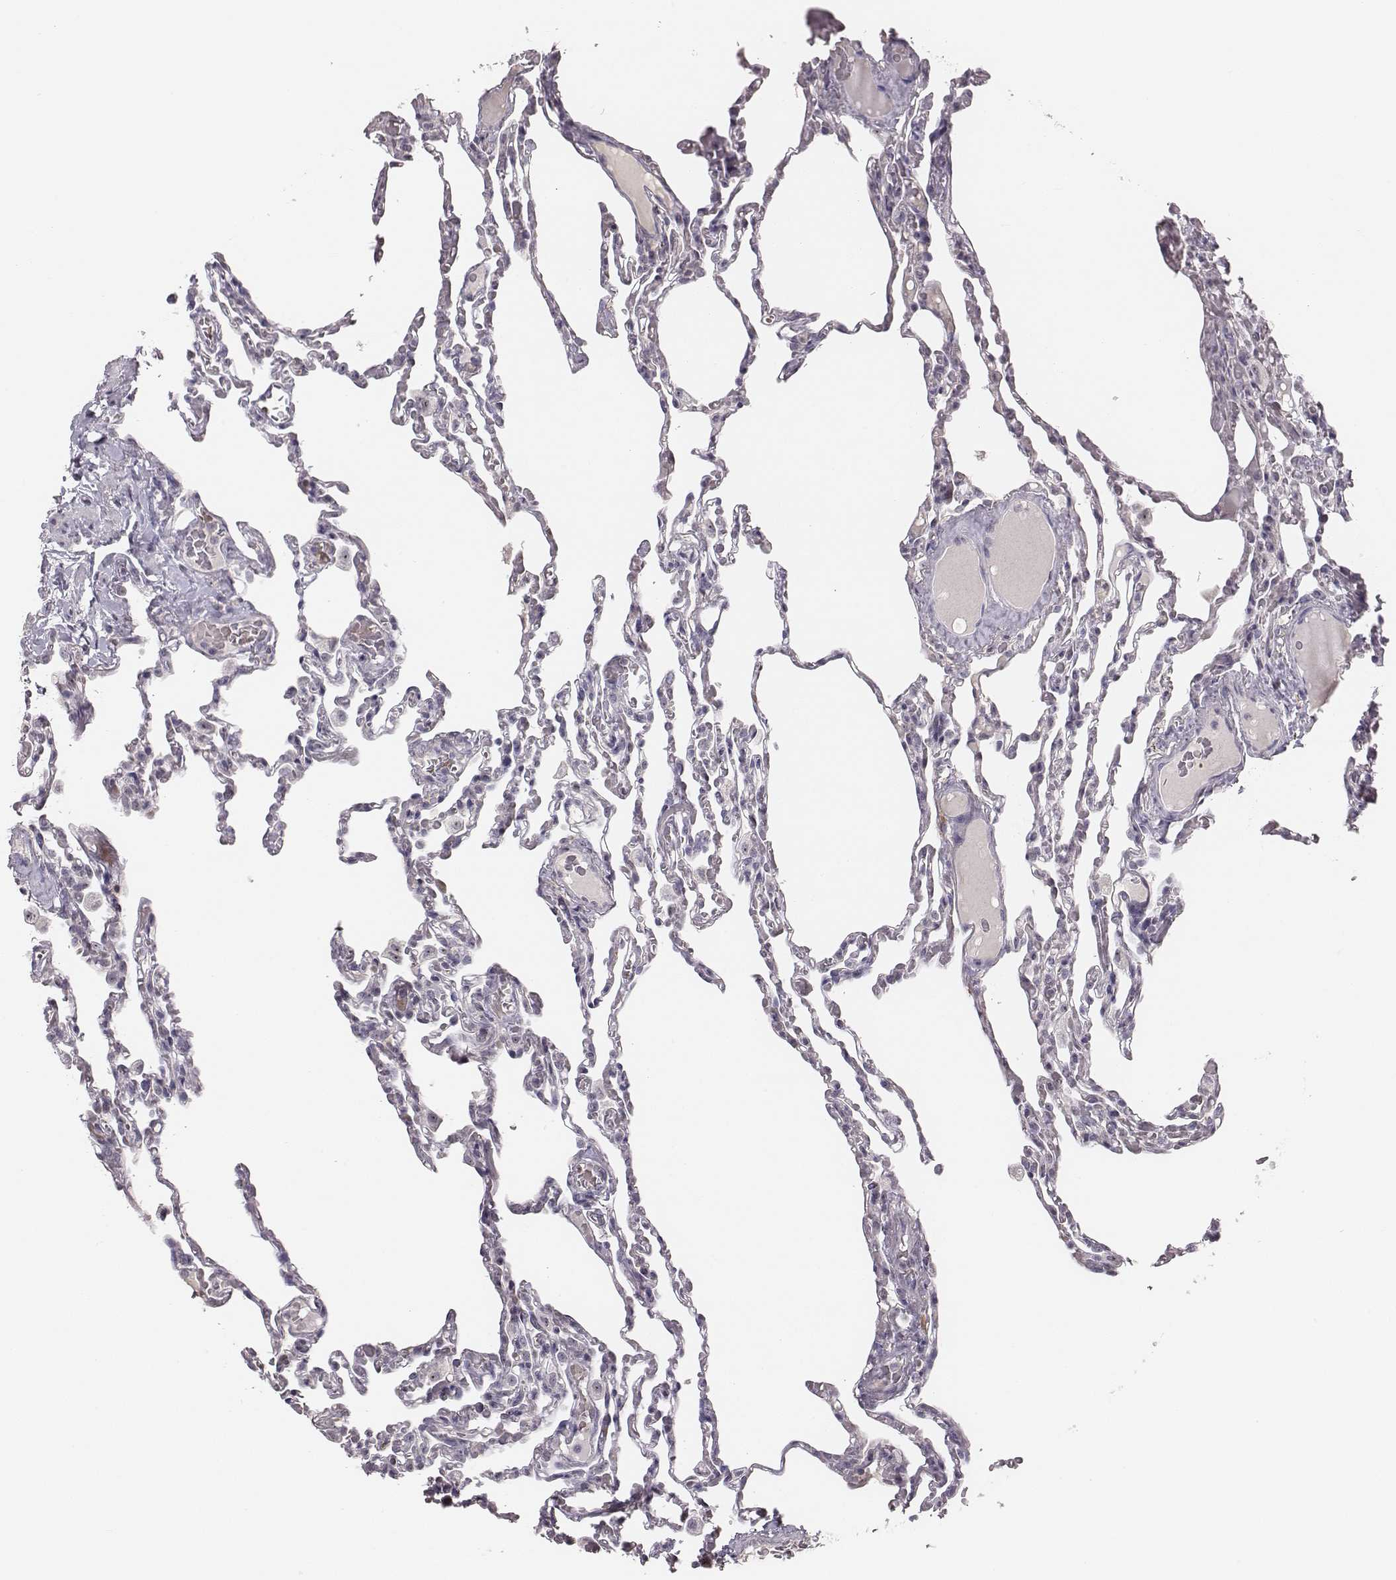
{"staining": {"intensity": "negative", "quantity": "none", "location": "none"}, "tissue": "lung", "cell_type": "Alveolar cells", "image_type": "normal", "snomed": [{"axis": "morphology", "description": "Normal tissue, NOS"}, {"axis": "topography", "description": "Lung"}], "caption": "Protein analysis of benign lung exhibits no significant staining in alveolar cells. (DAB (3,3'-diaminobenzidine) immunohistochemistry (IHC), high magnification).", "gene": "NIFK", "patient": {"sex": "female", "age": 43}}